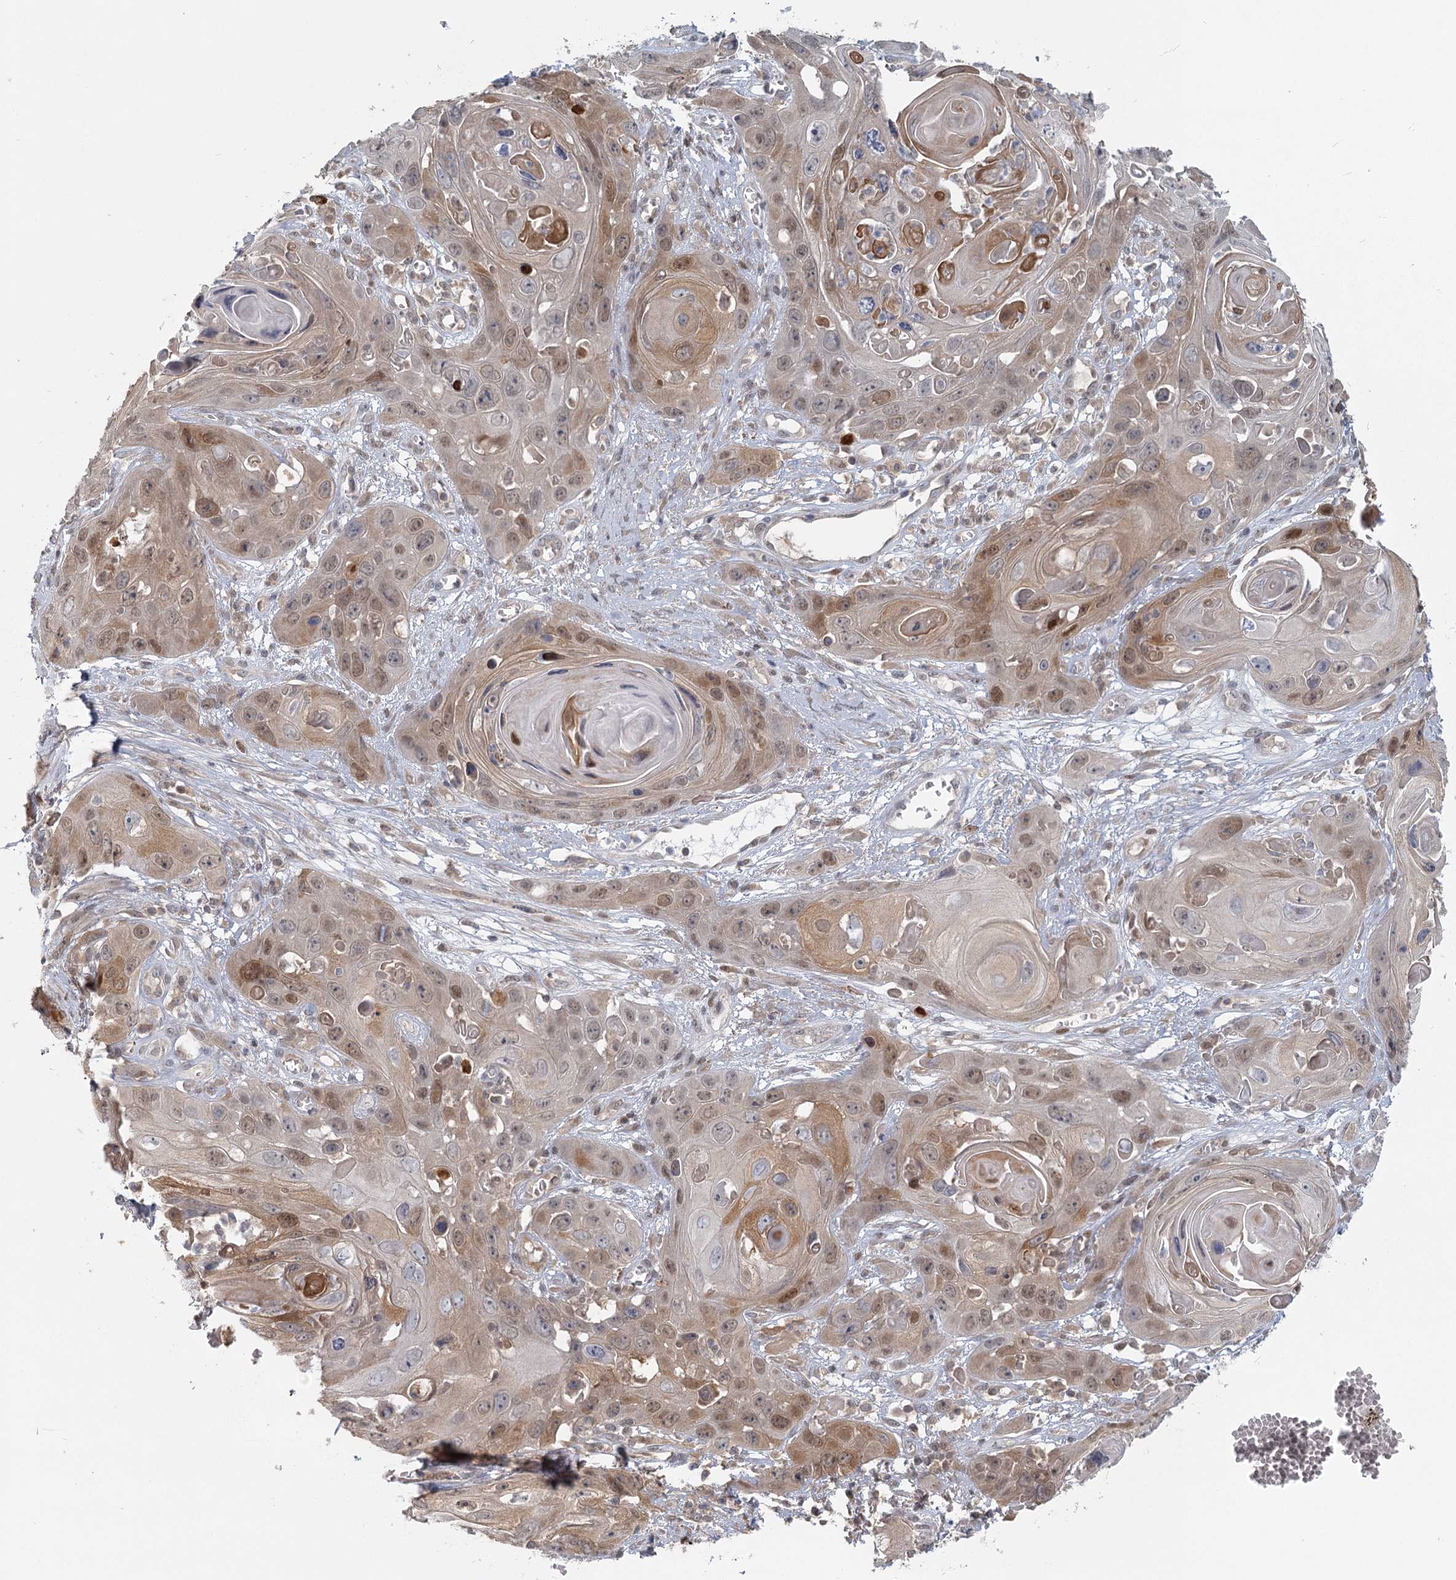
{"staining": {"intensity": "moderate", "quantity": ">75%", "location": "cytoplasmic/membranous,nuclear"}, "tissue": "skin cancer", "cell_type": "Tumor cells", "image_type": "cancer", "snomed": [{"axis": "morphology", "description": "Squamous cell carcinoma, NOS"}, {"axis": "topography", "description": "Skin"}], "caption": "The histopathology image shows a brown stain indicating the presence of a protein in the cytoplasmic/membranous and nuclear of tumor cells in squamous cell carcinoma (skin). (DAB IHC, brown staining for protein, blue staining for nuclei).", "gene": "USP11", "patient": {"sex": "male", "age": 55}}